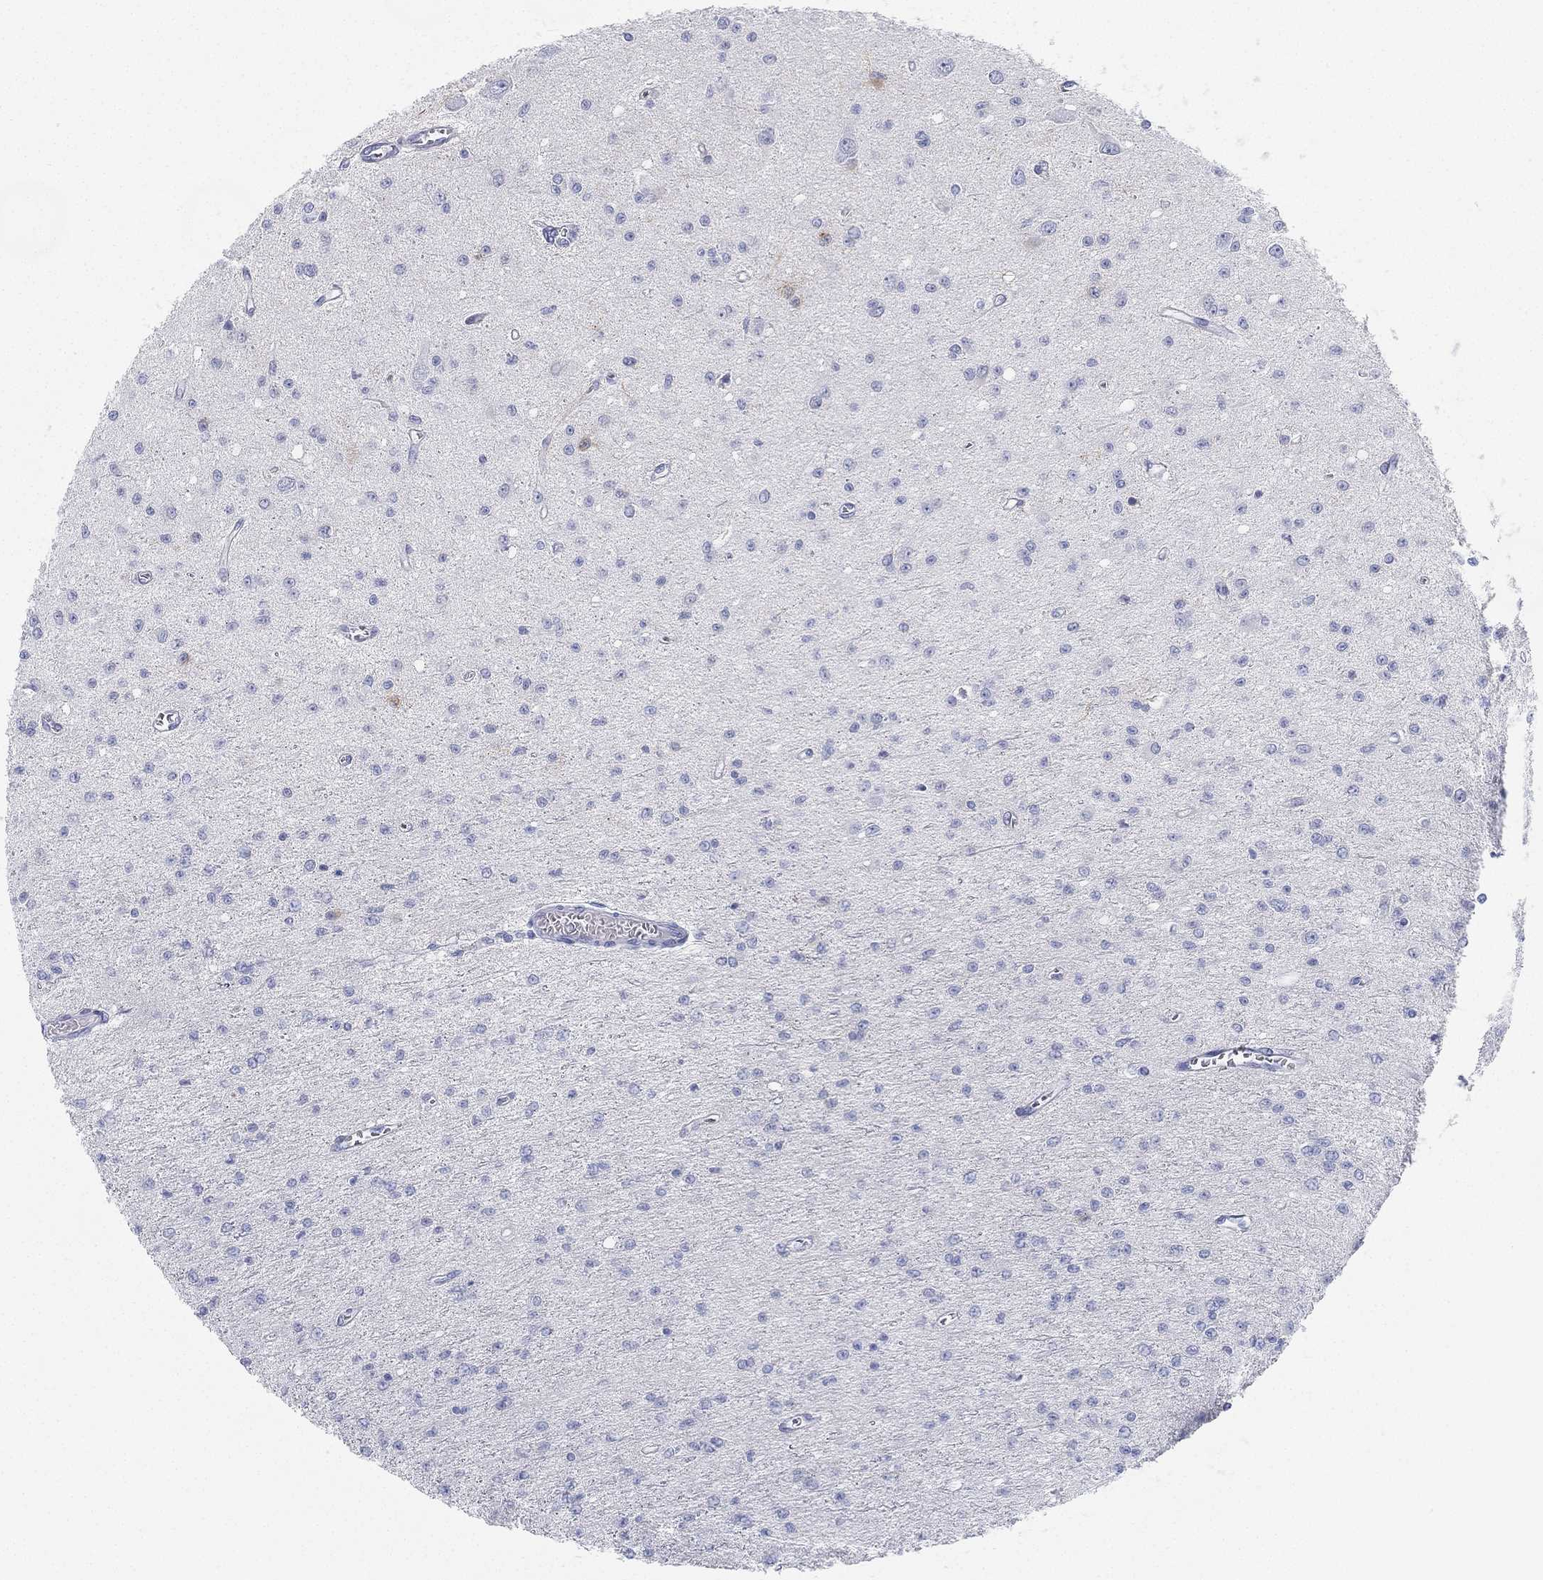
{"staining": {"intensity": "negative", "quantity": "none", "location": "none"}, "tissue": "glioma", "cell_type": "Tumor cells", "image_type": "cancer", "snomed": [{"axis": "morphology", "description": "Glioma, malignant, Low grade"}, {"axis": "topography", "description": "Brain"}], "caption": "Glioma stained for a protein using IHC reveals no staining tumor cells.", "gene": "GPR61", "patient": {"sex": "female", "age": 45}}